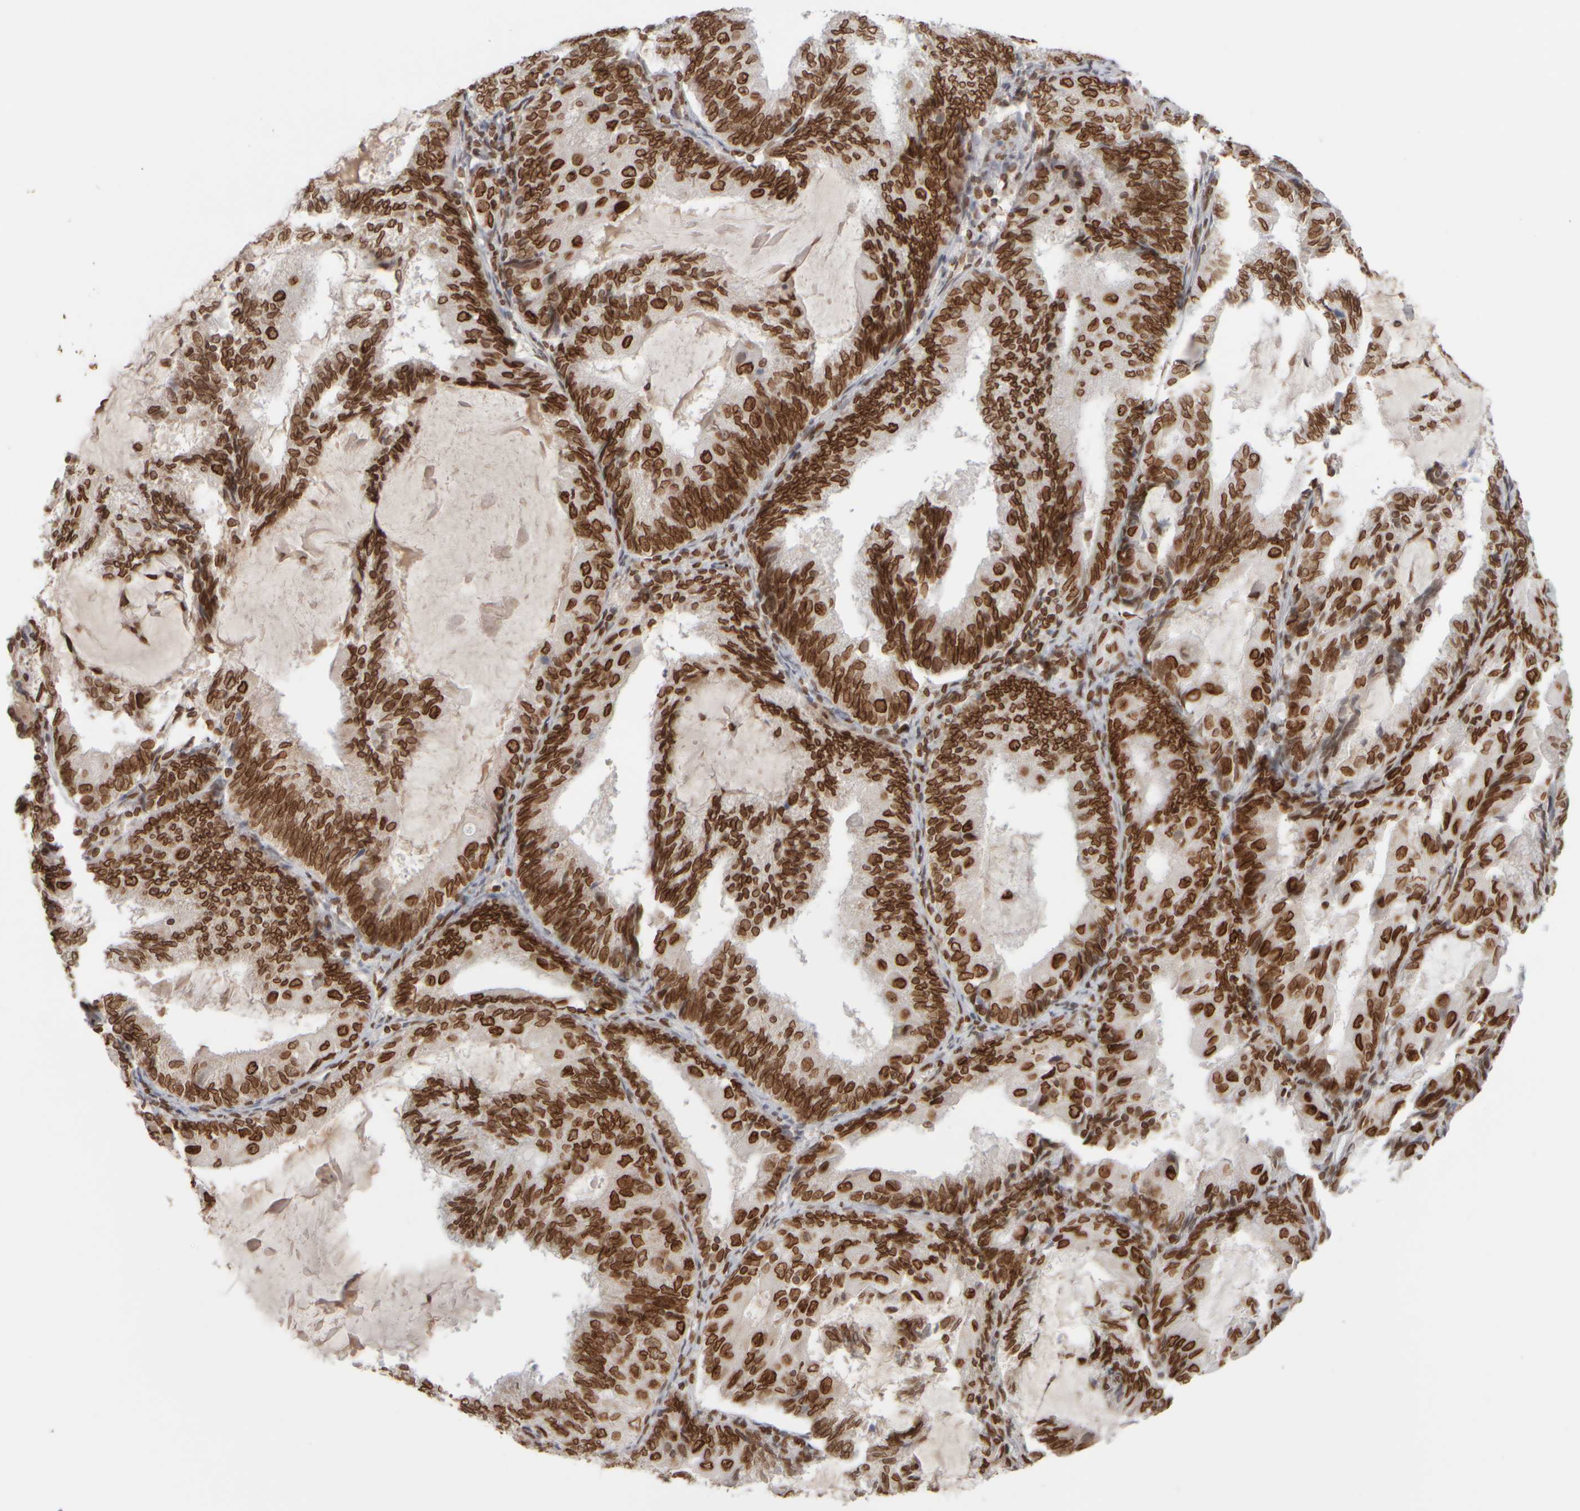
{"staining": {"intensity": "strong", "quantity": ">75%", "location": "nuclear"}, "tissue": "endometrial cancer", "cell_type": "Tumor cells", "image_type": "cancer", "snomed": [{"axis": "morphology", "description": "Adenocarcinoma, NOS"}, {"axis": "topography", "description": "Endometrium"}], "caption": "A brown stain shows strong nuclear expression of a protein in endometrial cancer (adenocarcinoma) tumor cells.", "gene": "ZC3HC1", "patient": {"sex": "female", "age": 81}}